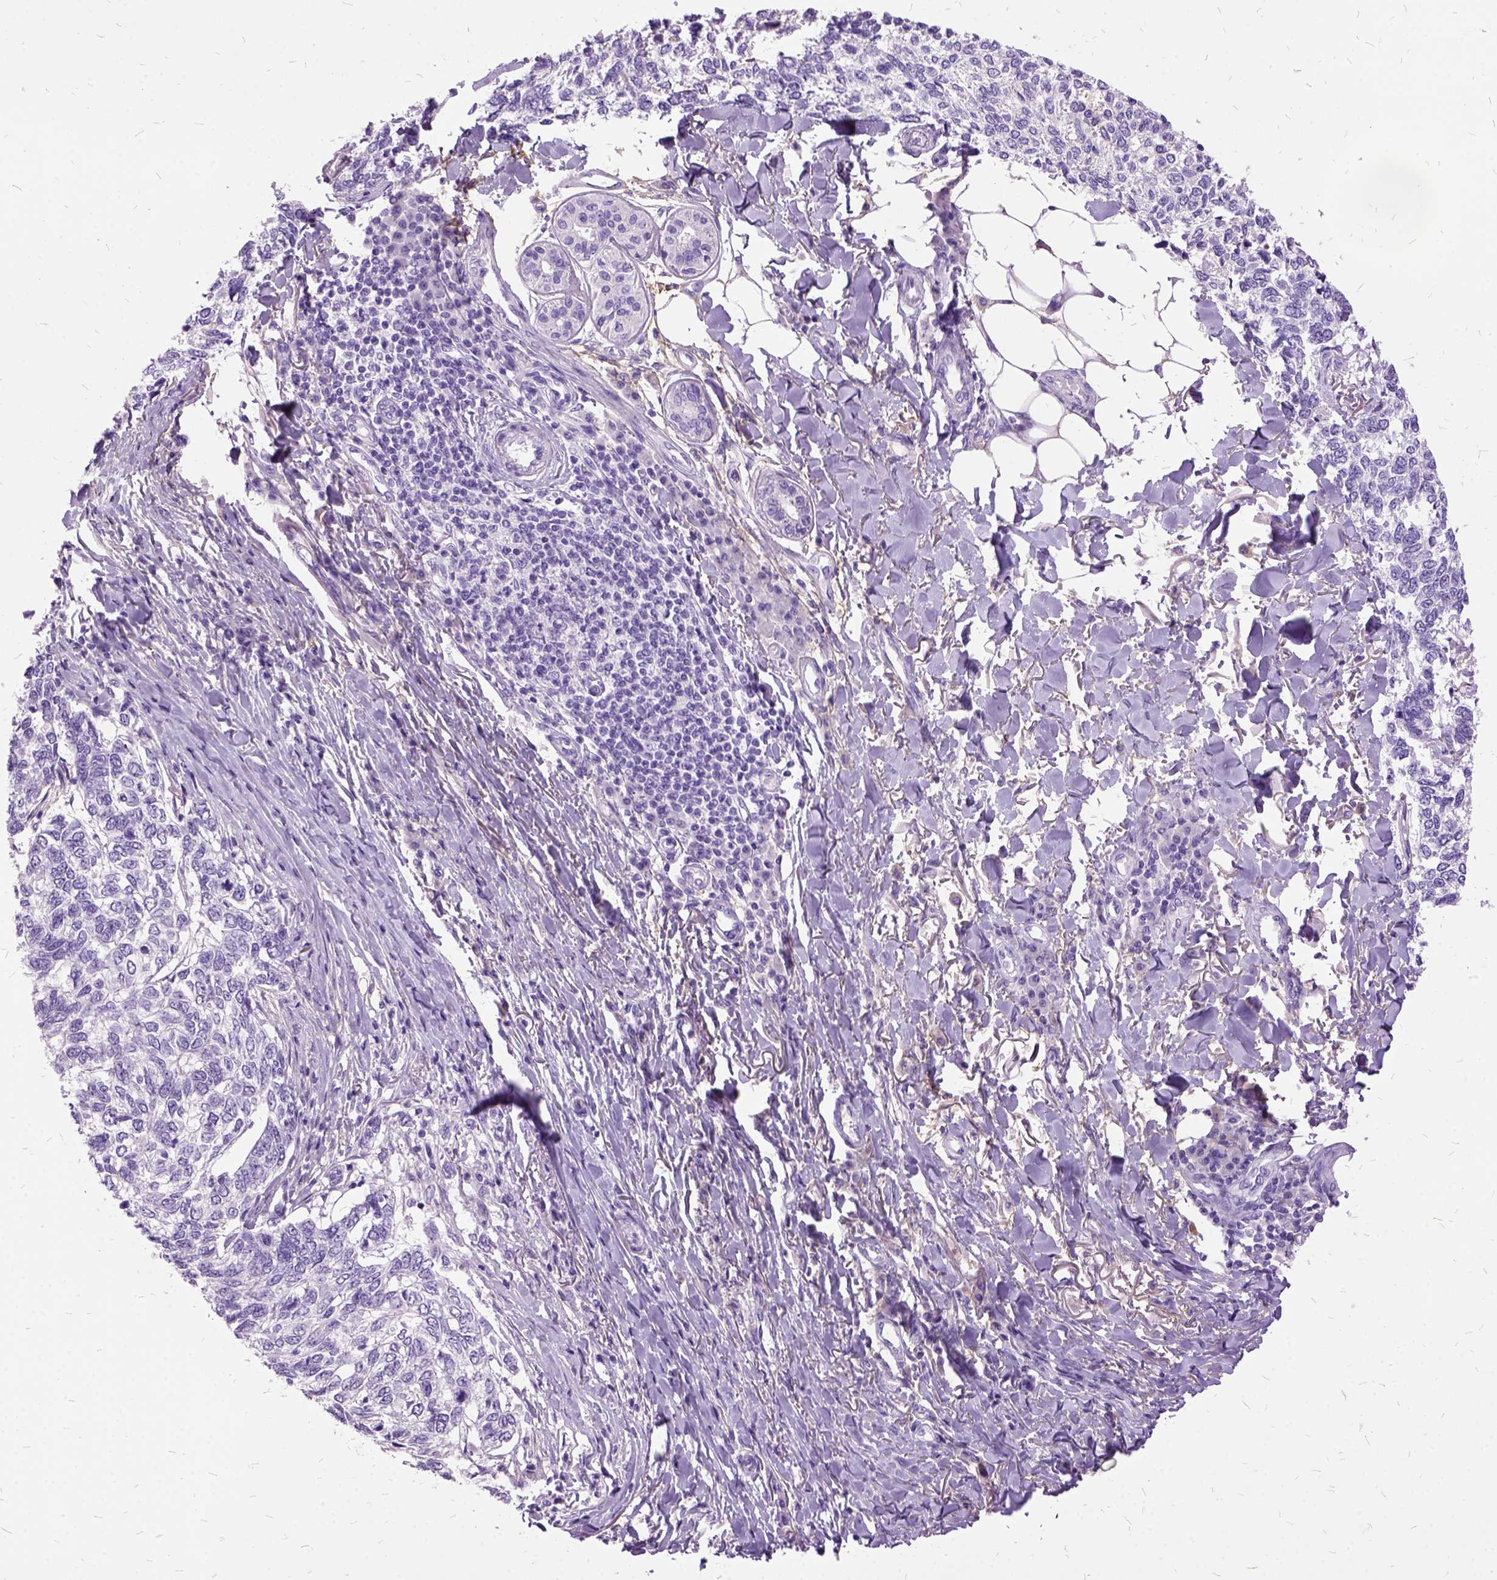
{"staining": {"intensity": "negative", "quantity": "none", "location": "none"}, "tissue": "skin cancer", "cell_type": "Tumor cells", "image_type": "cancer", "snomed": [{"axis": "morphology", "description": "Basal cell carcinoma"}, {"axis": "topography", "description": "Skin"}], "caption": "An immunohistochemistry photomicrograph of basal cell carcinoma (skin) is shown. There is no staining in tumor cells of basal cell carcinoma (skin).", "gene": "MME", "patient": {"sex": "female", "age": 65}}